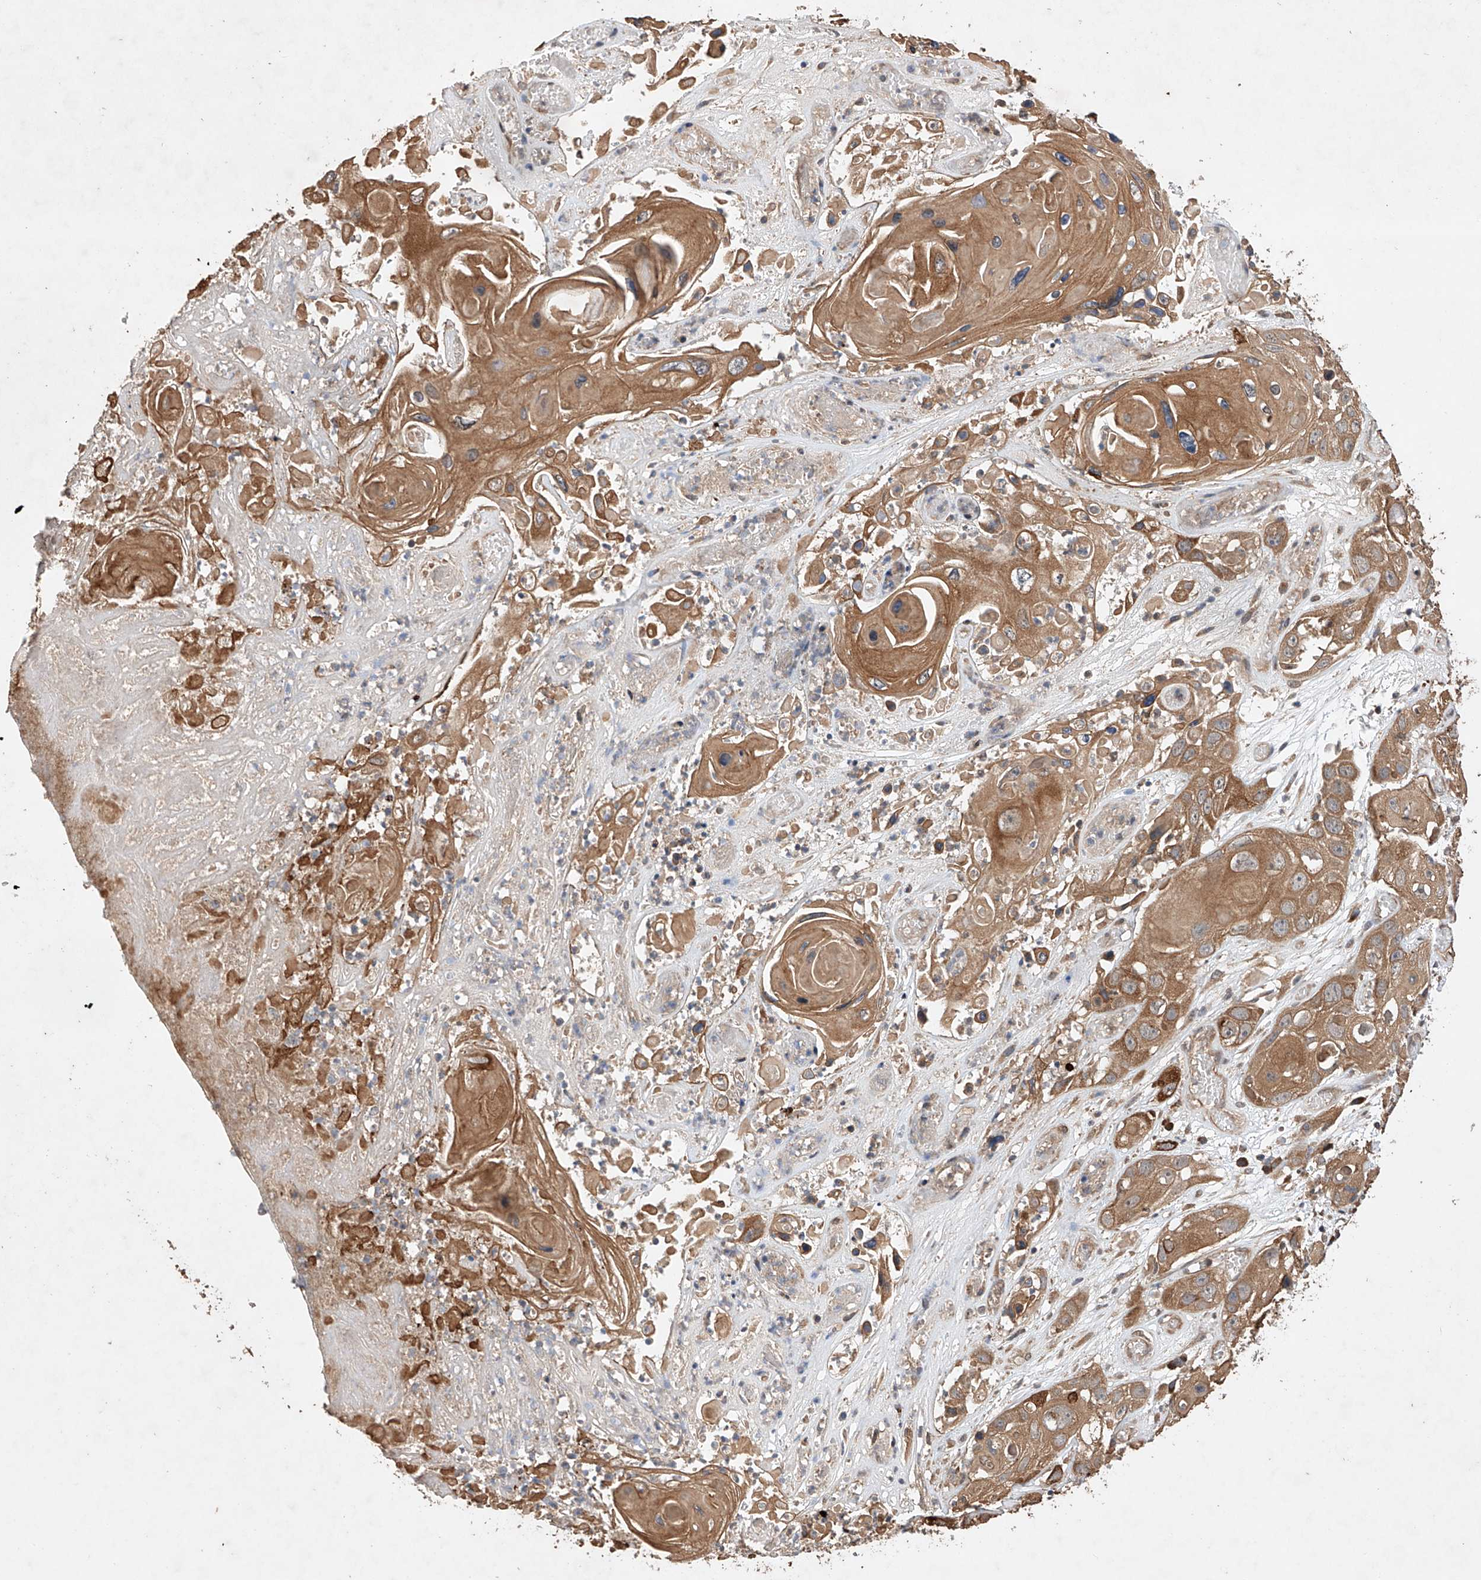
{"staining": {"intensity": "moderate", "quantity": ">75%", "location": "cytoplasmic/membranous"}, "tissue": "skin cancer", "cell_type": "Tumor cells", "image_type": "cancer", "snomed": [{"axis": "morphology", "description": "Squamous cell carcinoma, NOS"}, {"axis": "topography", "description": "Skin"}], "caption": "A high-resolution image shows IHC staining of skin cancer (squamous cell carcinoma), which demonstrates moderate cytoplasmic/membranous staining in about >75% of tumor cells.", "gene": "LURAP1", "patient": {"sex": "male", "age": 55}}